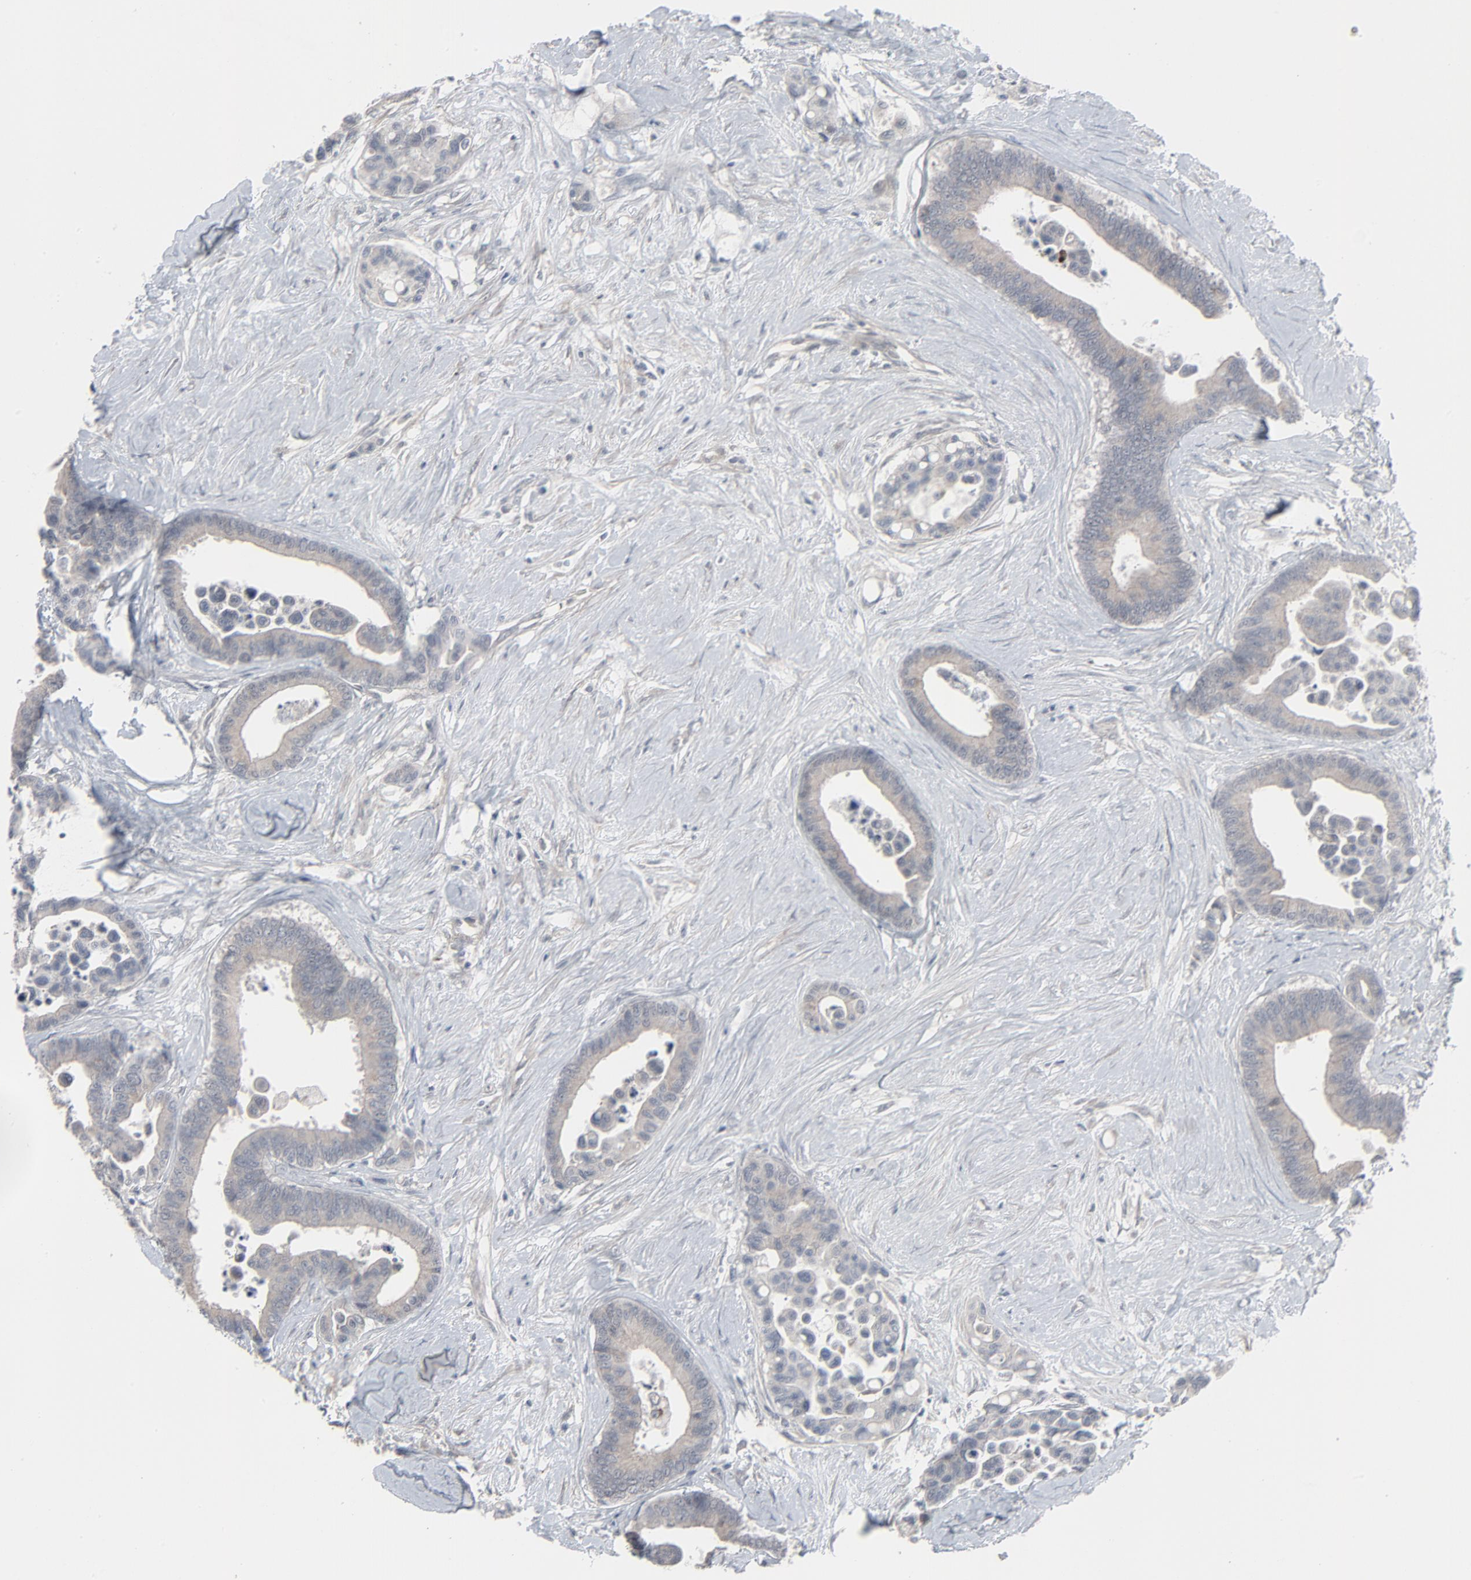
{"staining": {"intensity": "weak", "quantity": ">75%", "location": "cytoplasmic/membranous"}, "tissue": "colorectal cancer", "cell_type": "Tumor cells", "image_type": "cancer", "snomed": [{"axis": "morphology", "description": "Adenocarcinoma, NOS"}, {"axis": "topography", "description": "Colon"}], "caption": "Protein analysis of colorectal cancer tissue reveals weak cytoplasmic/membranous expression in approximately >75% of tumor cells. Using DAB (3,3'-diaminobenzidine) (brown) and hematoxylin (blue) stains, captured at high magnification using brightfield microscopy.", "gene": "NEUROD1", "patient": {"sex": "male", "age": 82}}